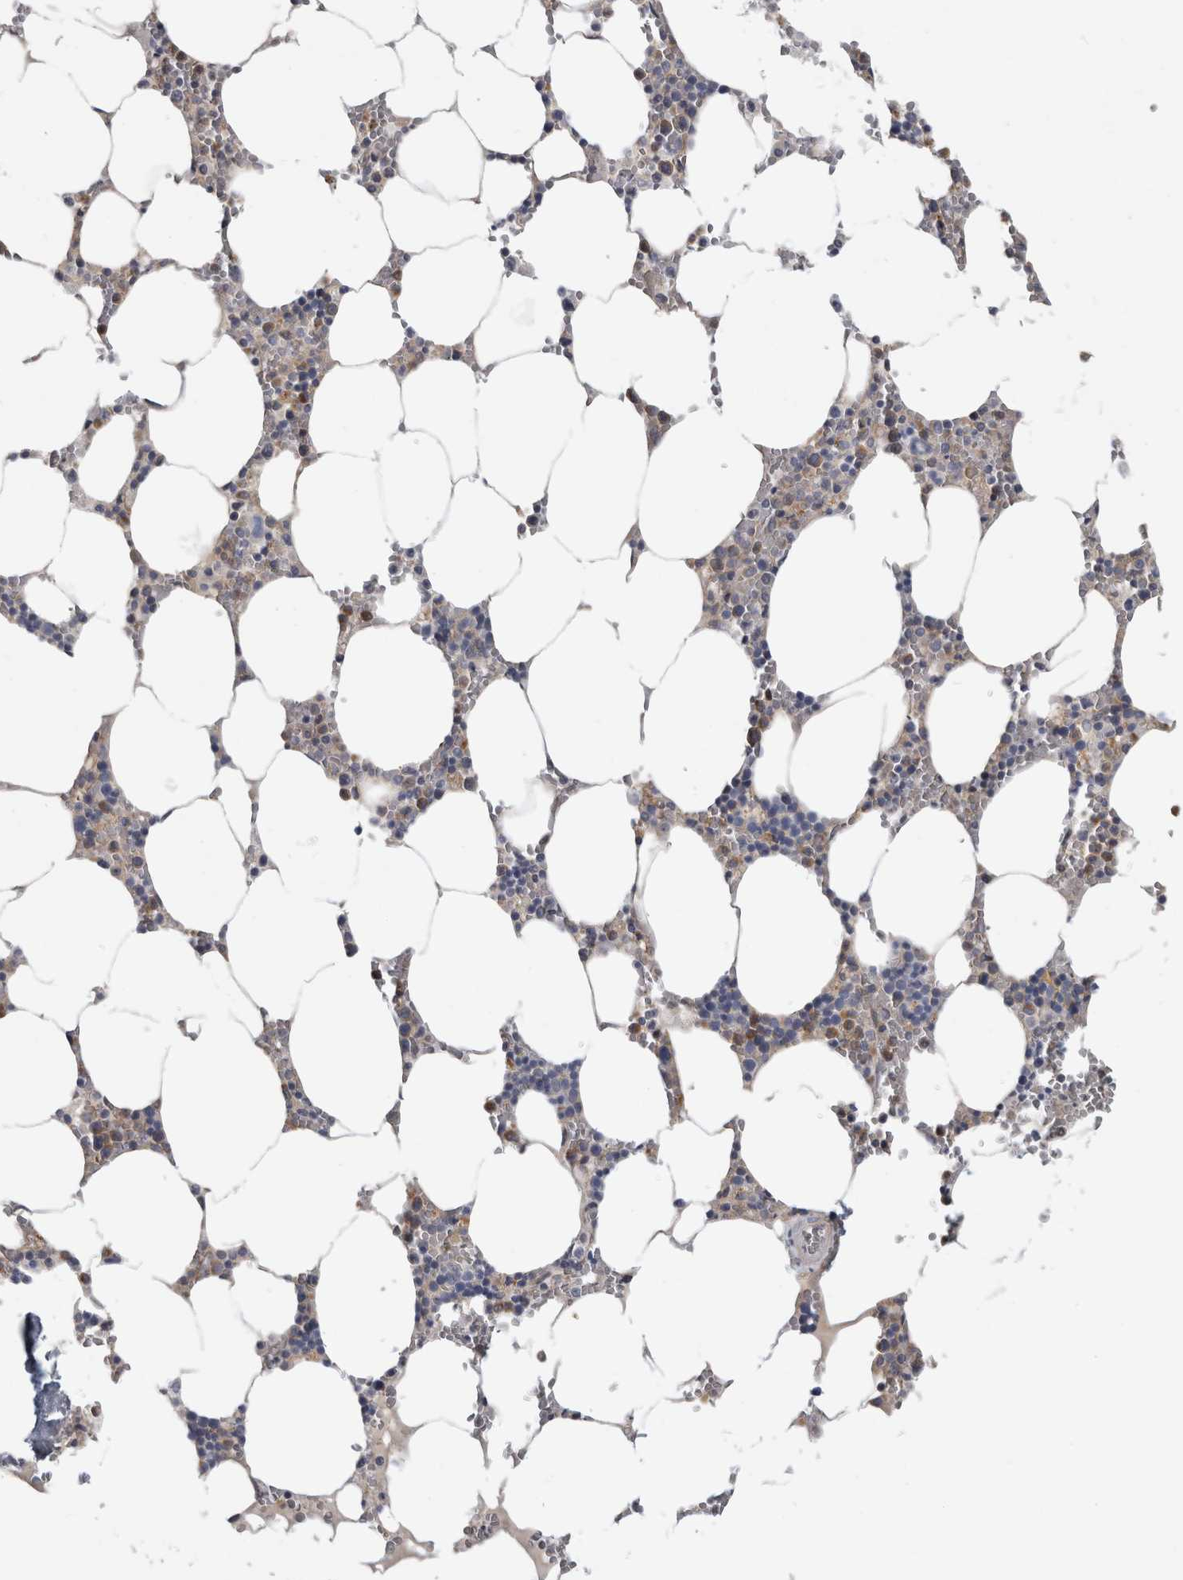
{"staining": {"intensity": "moderate", "quantity": "<25%", "location": "cytoplasmic/membranous"}, "tissue": "bone marrow", "cell_type": "Hematopoietic cells", "image_type": "normal", "snomed": [{"axis": "morphology", "description": "Normal tissue, NOS"}, {"axis": "topography", "description": "Bone marrow"}], "caption": "The image reveals staining of normal bone marrow, revealing moderate cytoplasmic/membranous protein staining (brown color) within hematopoietic cells.", "gene": "ATXN2", "patient": {"sex": "male", "age": 70}}